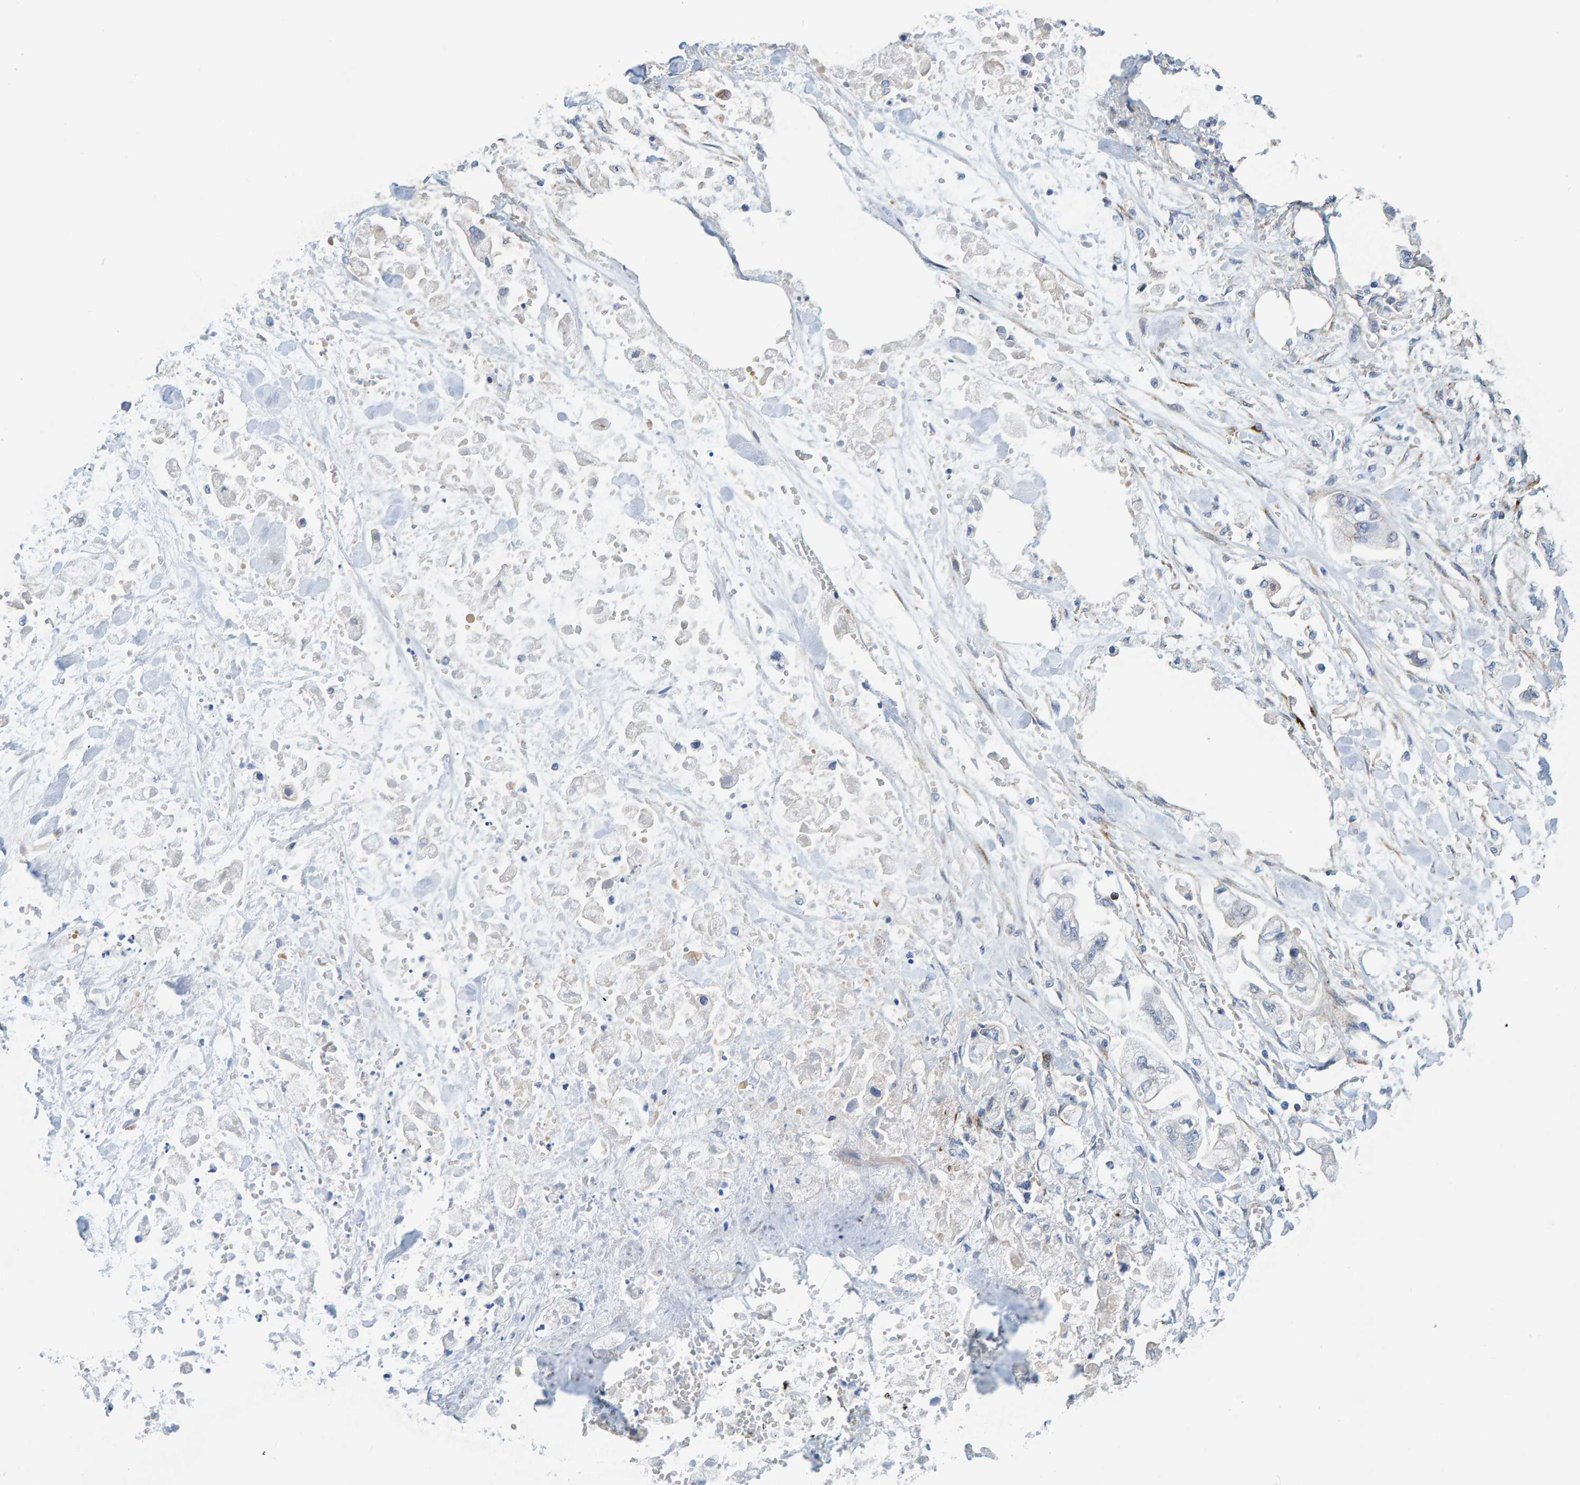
{"staining": {"intensity": "negative", "quantity": "none", "location": "none"}, "tissue": "stomach cancer", "cell_type": "Tumor cells", "image_type": "cancer", "snomed": [{"axis": "morphology", "description": "Normal tissue, NOS"}, {"axis": "morphology", "description": "Adenocarcinoma, NOS"}, {"axis": "topography", "description": "Stomach"}], "caption": "Adenocarcinoma (stomach) stained for a protein using immunohistochemistry exhibits no staining tumor cells.", "gene": "POLG2", "patient": {"sex": "male", "age": 62}}